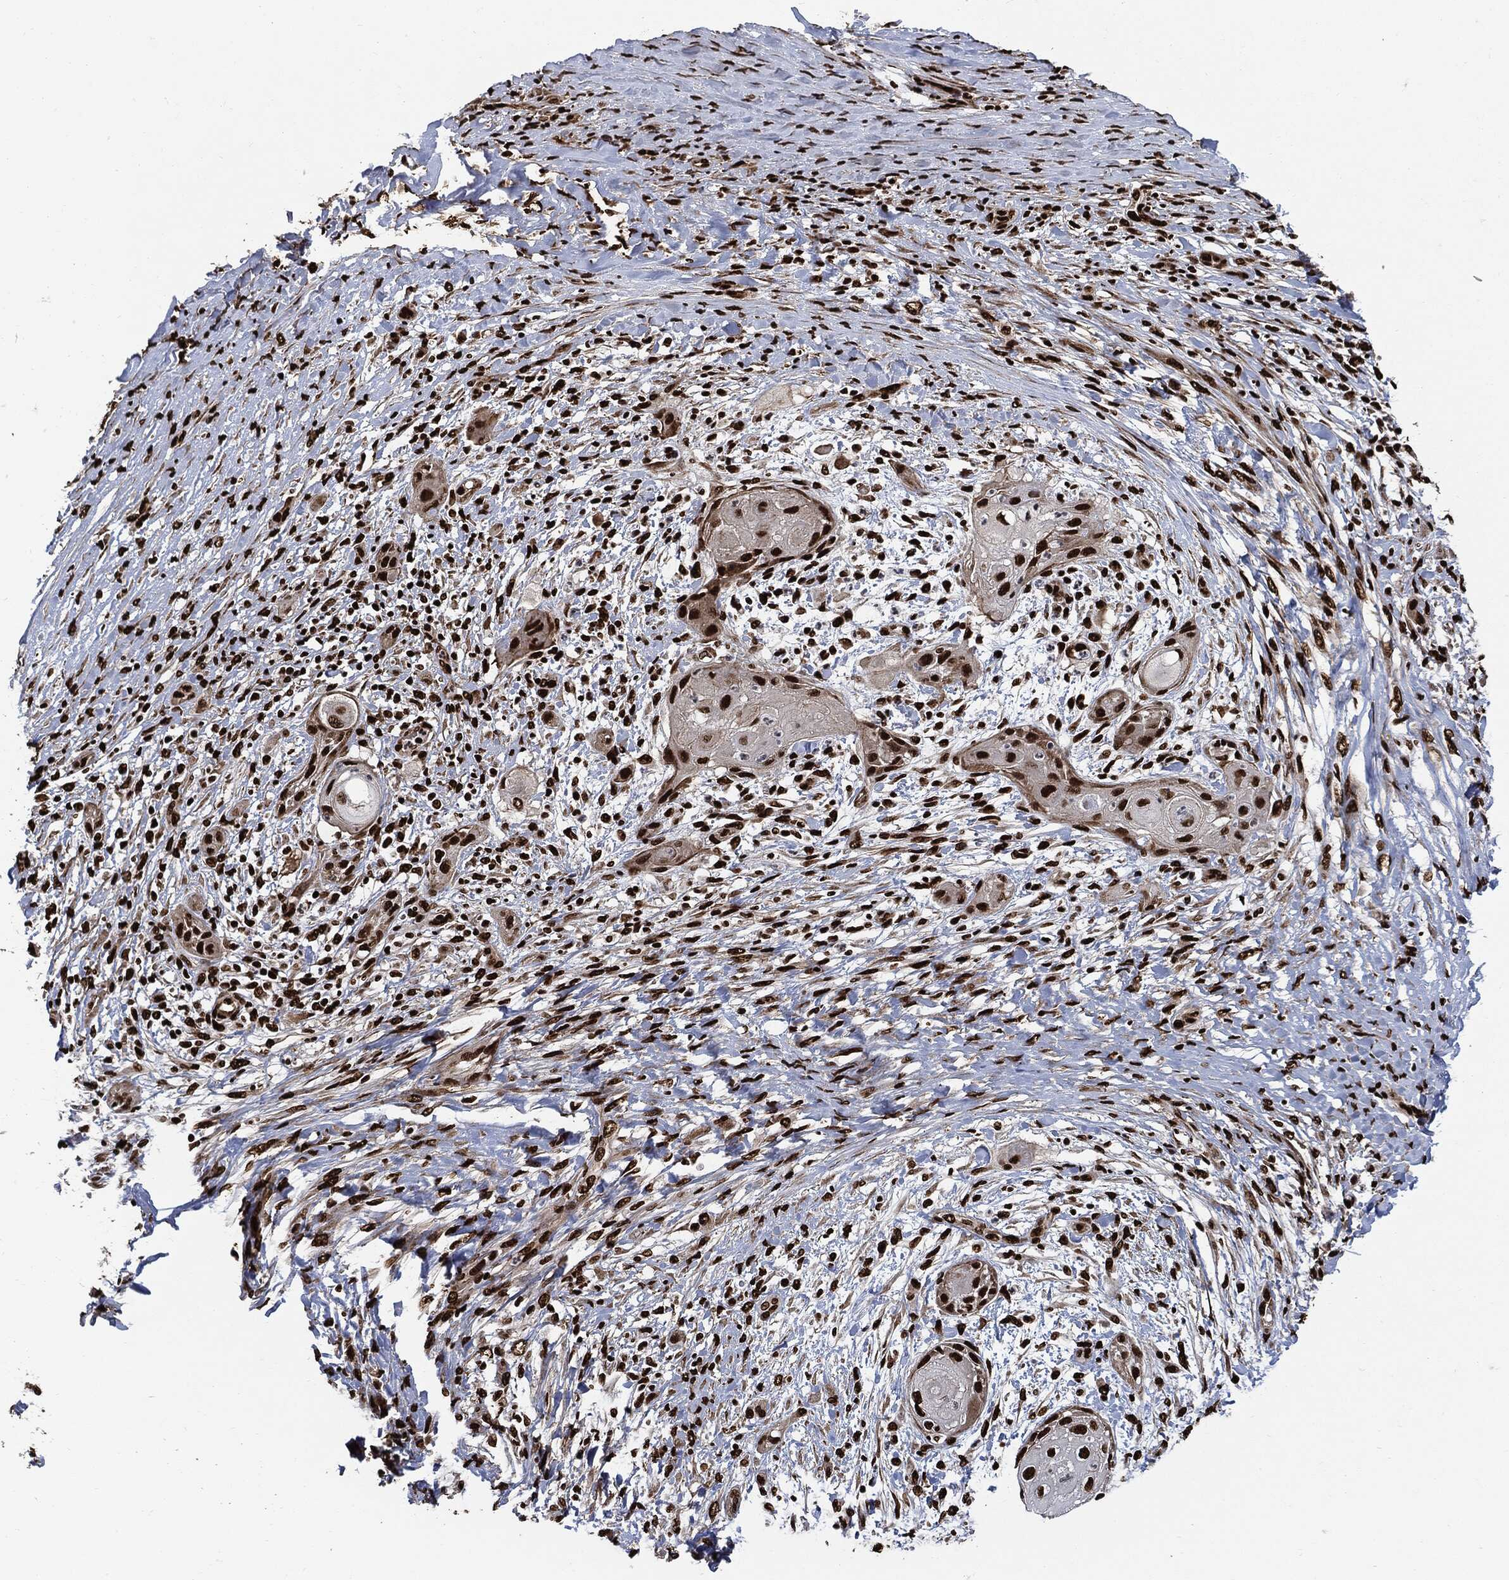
{"staining": {"intensity": "strong", "quantity": ">75%", "location": "nuclear"}, "tissue": "skin cancer", "cell_type": "Tumor cells", "image_type": "cancer", "snomed": [{"axis": "morphology", "description": "Squamous cell carcinoma, NOS"}, {"axis": "topography", "description": "Skin"}], "caption": "Protein staining of squamous cell carcinoma (skin) tissue shows strong nuclear expression in approximately >75% of tumor cells.", "gene": "RECQL", "patient": {"sex": "male", "age": 62}}